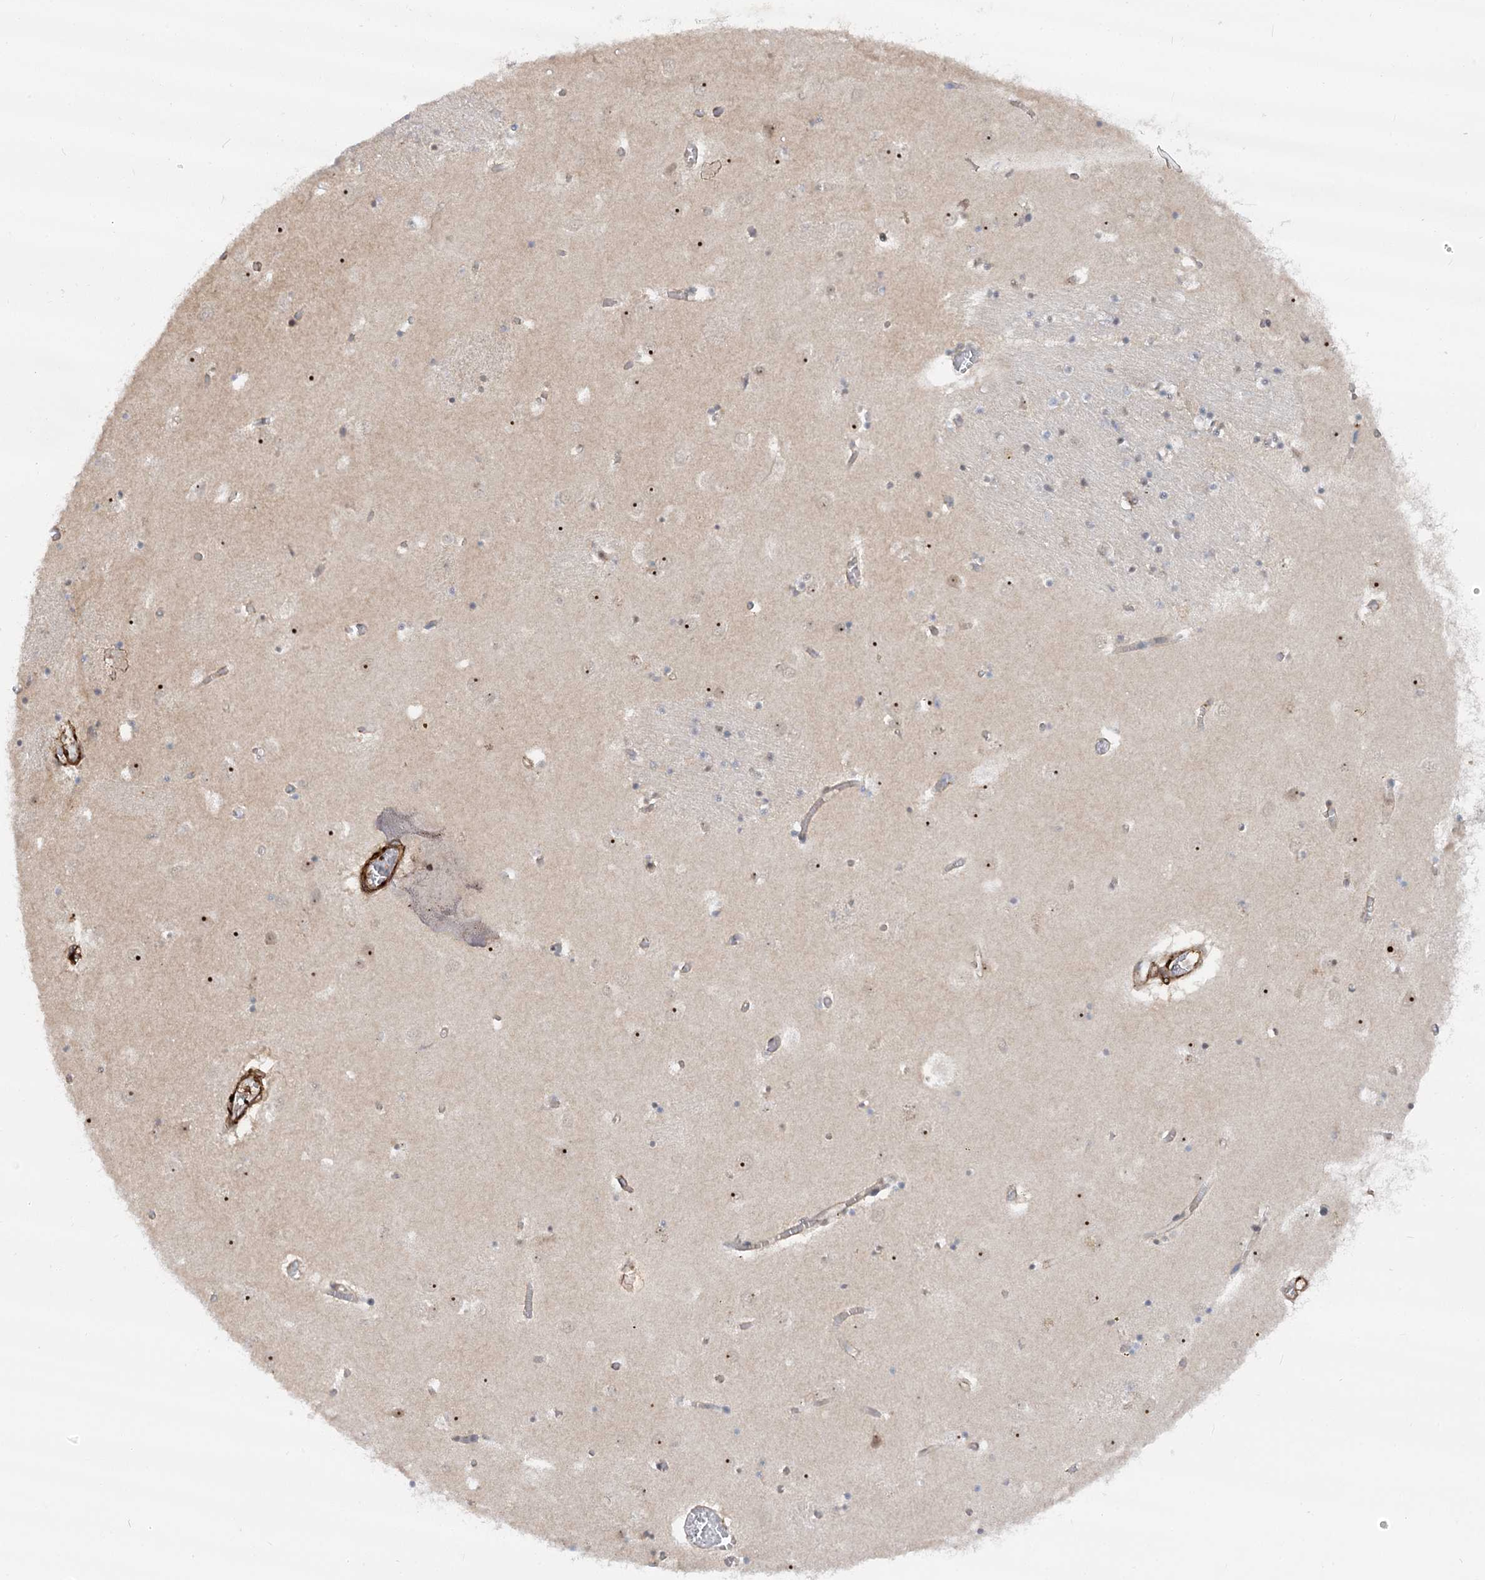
{"staining": {"intensity": "weak", "quantity": "<25%", "location": "nuclear"}, "tissue": "caudate", "cell_type": "Glial cells", "image_type": "normal", "snomed": [{"axis": "morphology", "description": "Normal tissue, NOS"}, {"axis": "topography", "description": "Lateral ventricle wall"}], "caption": "Benign caudate was stained to show a protein in brown. There is no significant staining in glial cells. (Immunohistochemistry, brightfield microscopy, high magnification).", "gene": "GNL3L", "patient": {"sex": "male", "age": 70}}